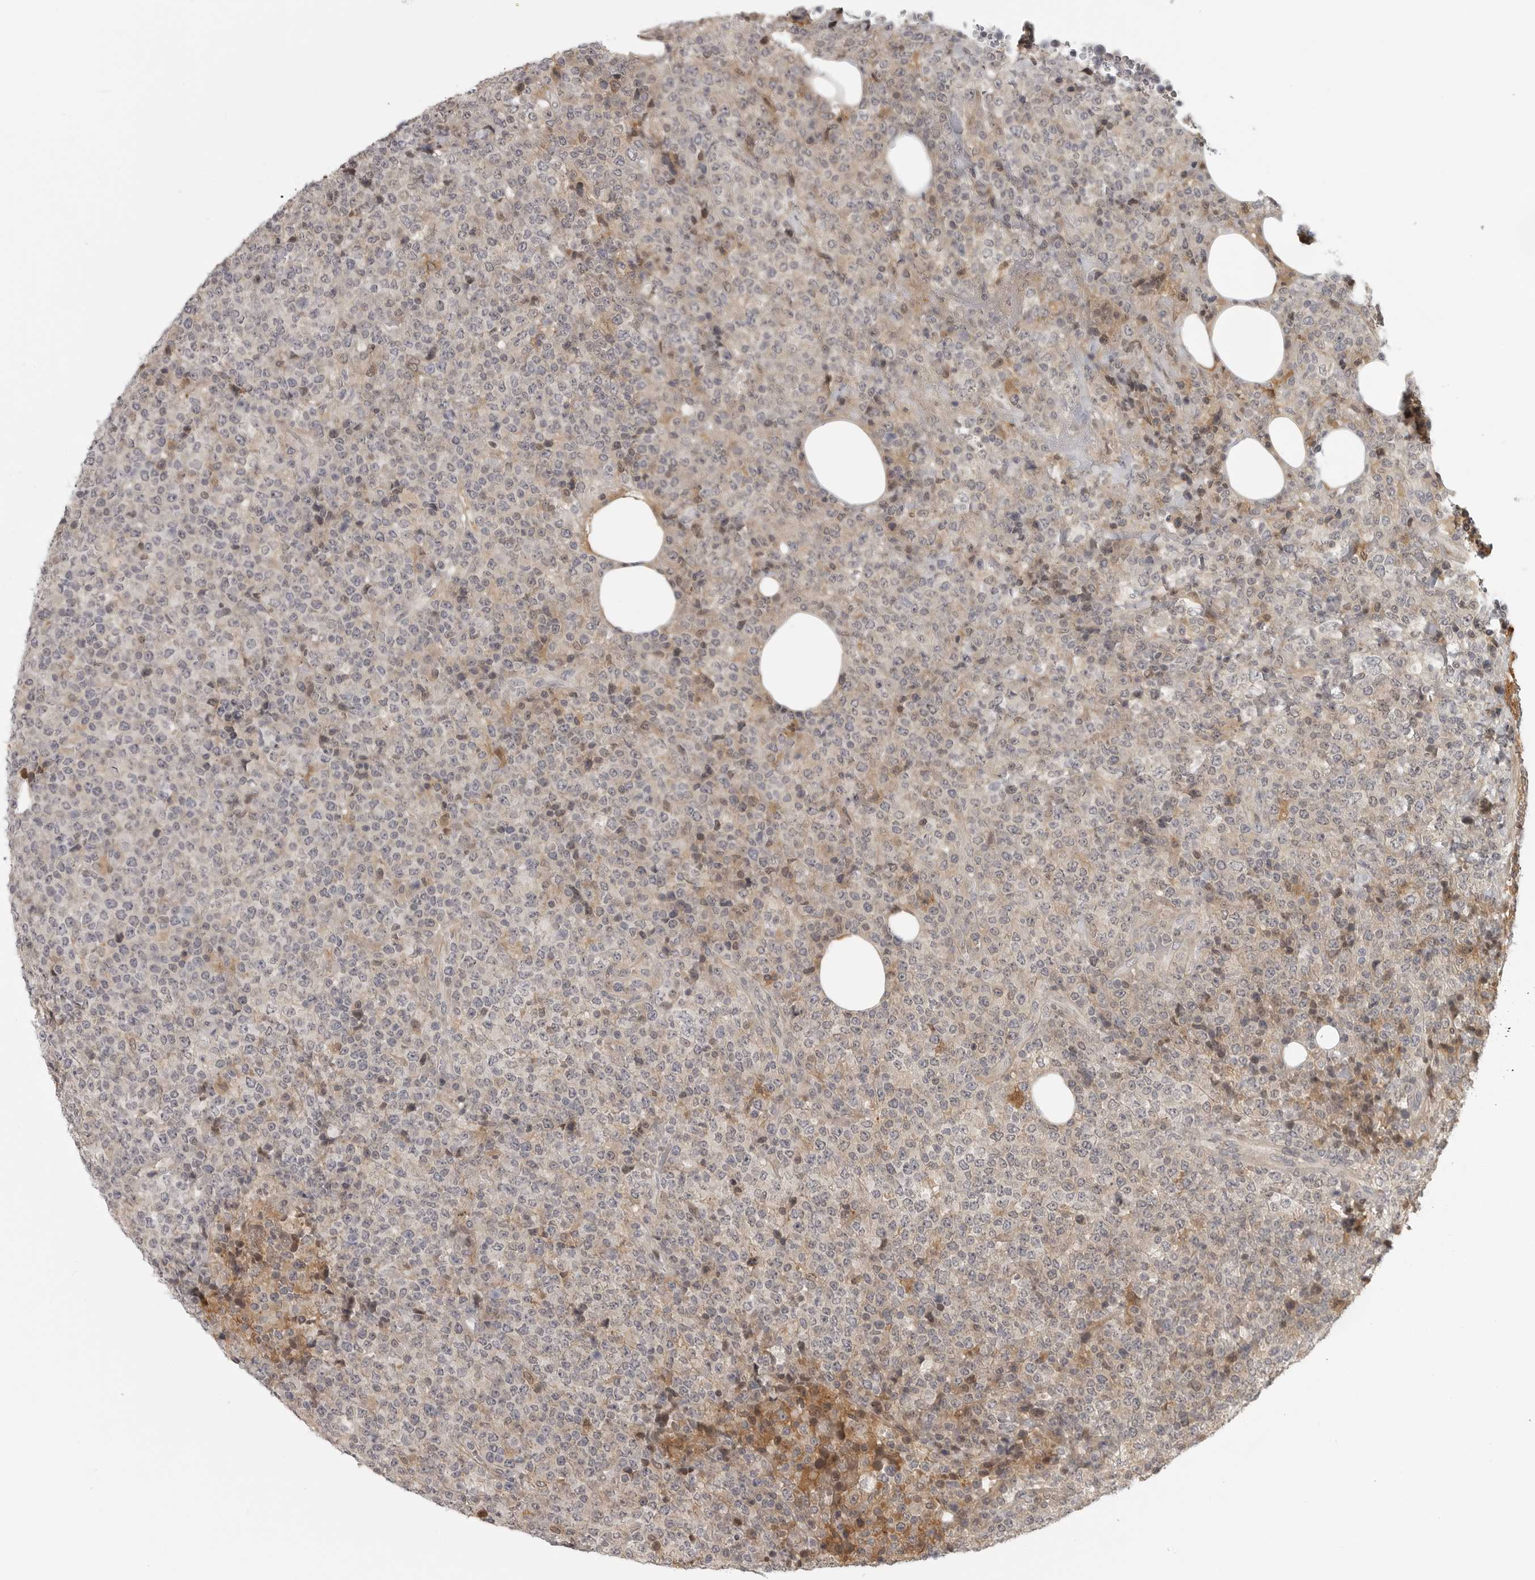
{"staining": {"intensity": "negative", "quantity": "none", "location": "none"}, "tissue": "lymphoma", "cell_type": "Tumor cells", "image_type": "cancer", "snomed": [{"axis": "morphology", "description": "Malignant lymphoma, non-Hodgkin's type, High grade"}, {"axis": "topography", "description": "Lymph node"}], "caption": "The immunohistochemistry (IHC) micrograph has no significant expression in tumor cells of high-grade malignant lymphoma, non-Hodgkin's type tissue.", "gene": "CTIF", "patient": {"sex": "male", "age": 13}}